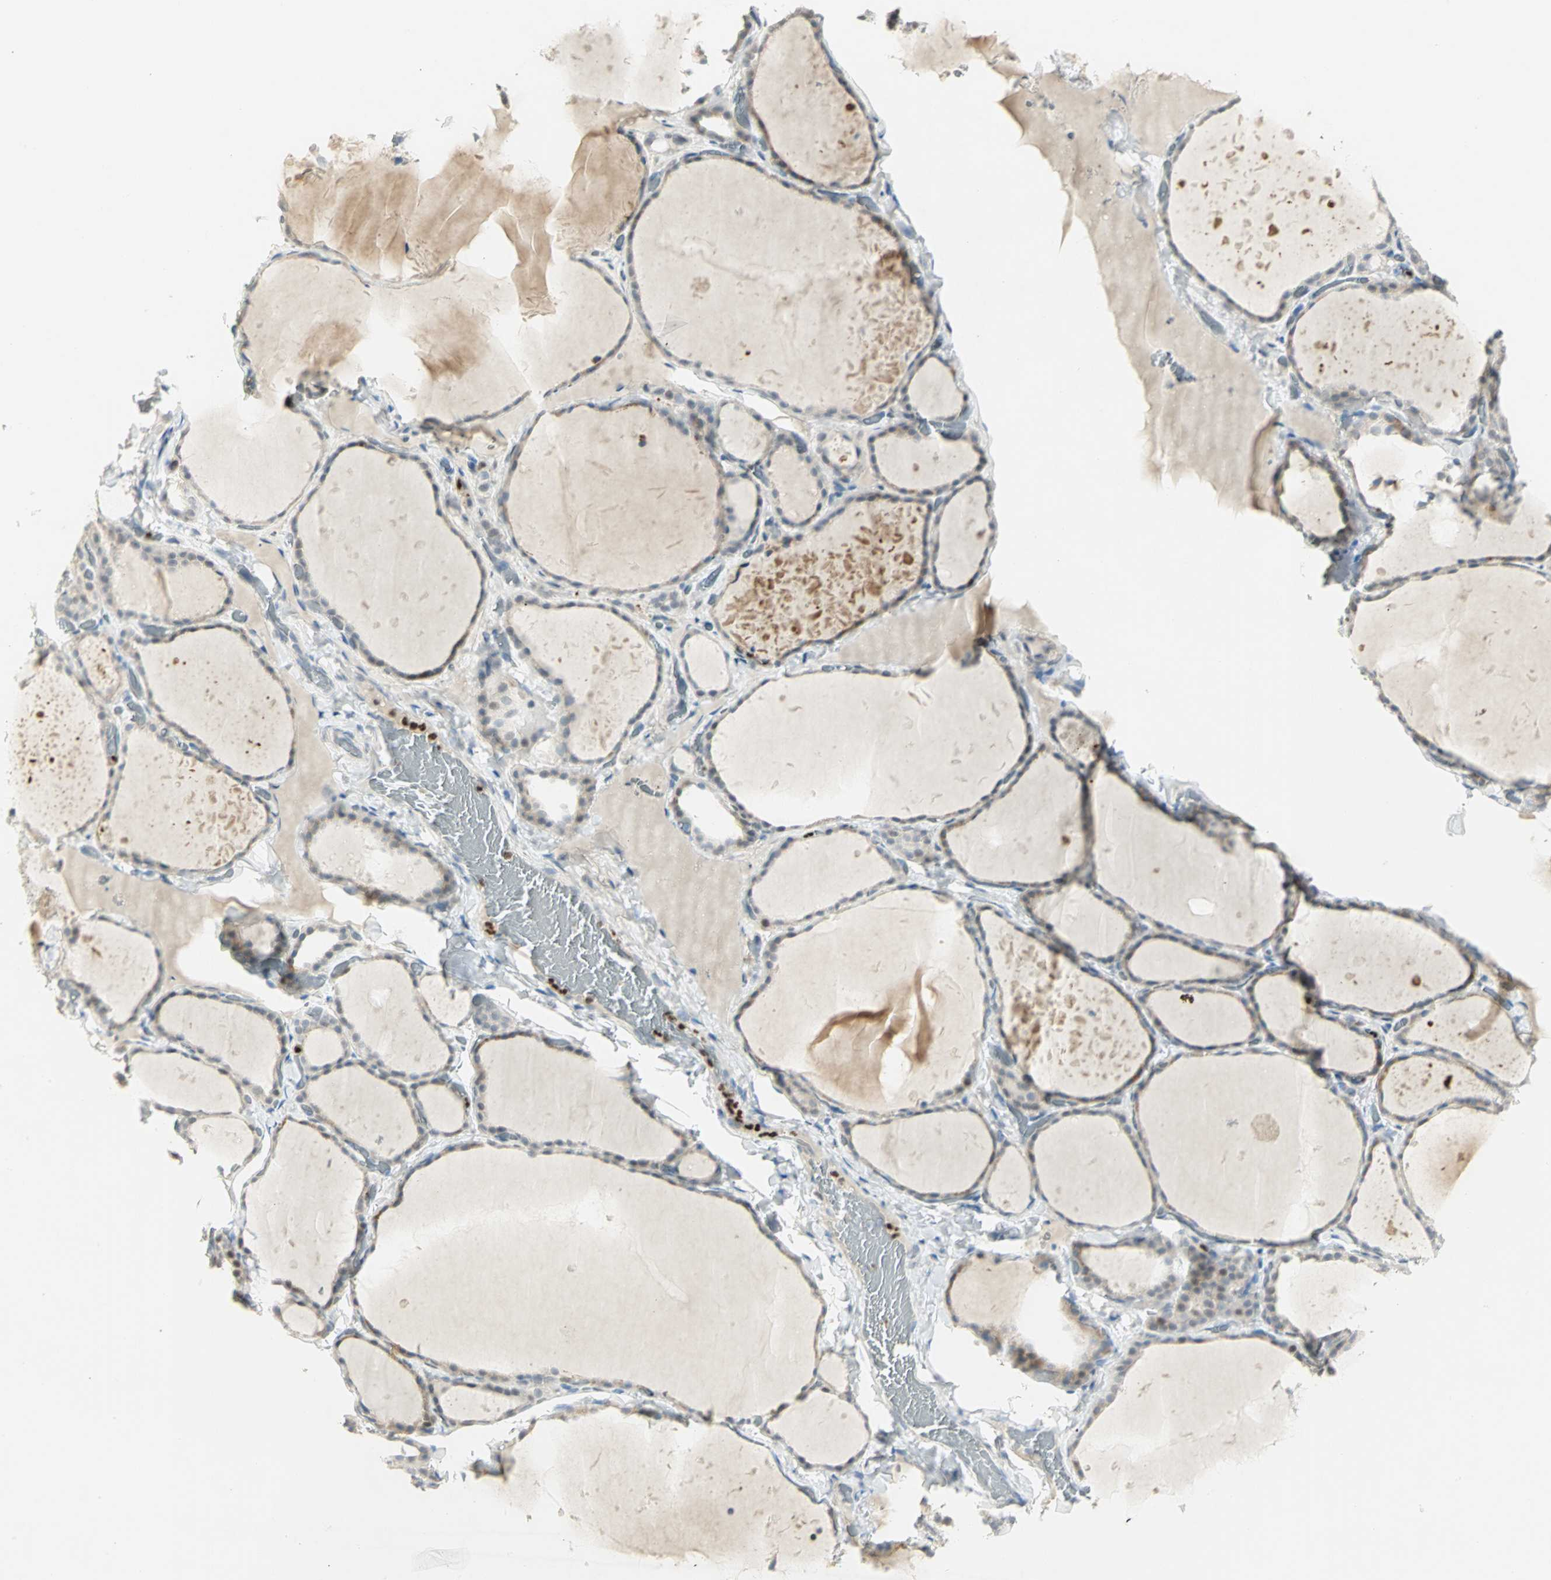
{"staining": {"intensity": "moderate", "quantity": ">75%", "location": "cytoplasmic/membranous"}, "tissue": "thyroid gland", "cell_type": "Glandular cells", "image_type": "normal", "snomed": [{"axis": "morphology", "description": "Normal tissue, NOS"}, {"axis": "topography", "description": "Thyroid gland"}], "caption": "Immunohistochemical staining of normal thyroid gland exhibits >75% levels of moderate cytoplasmic/membranous protein positivity in about >75% of glandular cells.", "gene": "BCL6", "patient": {"sex": "female", "age": 22}}